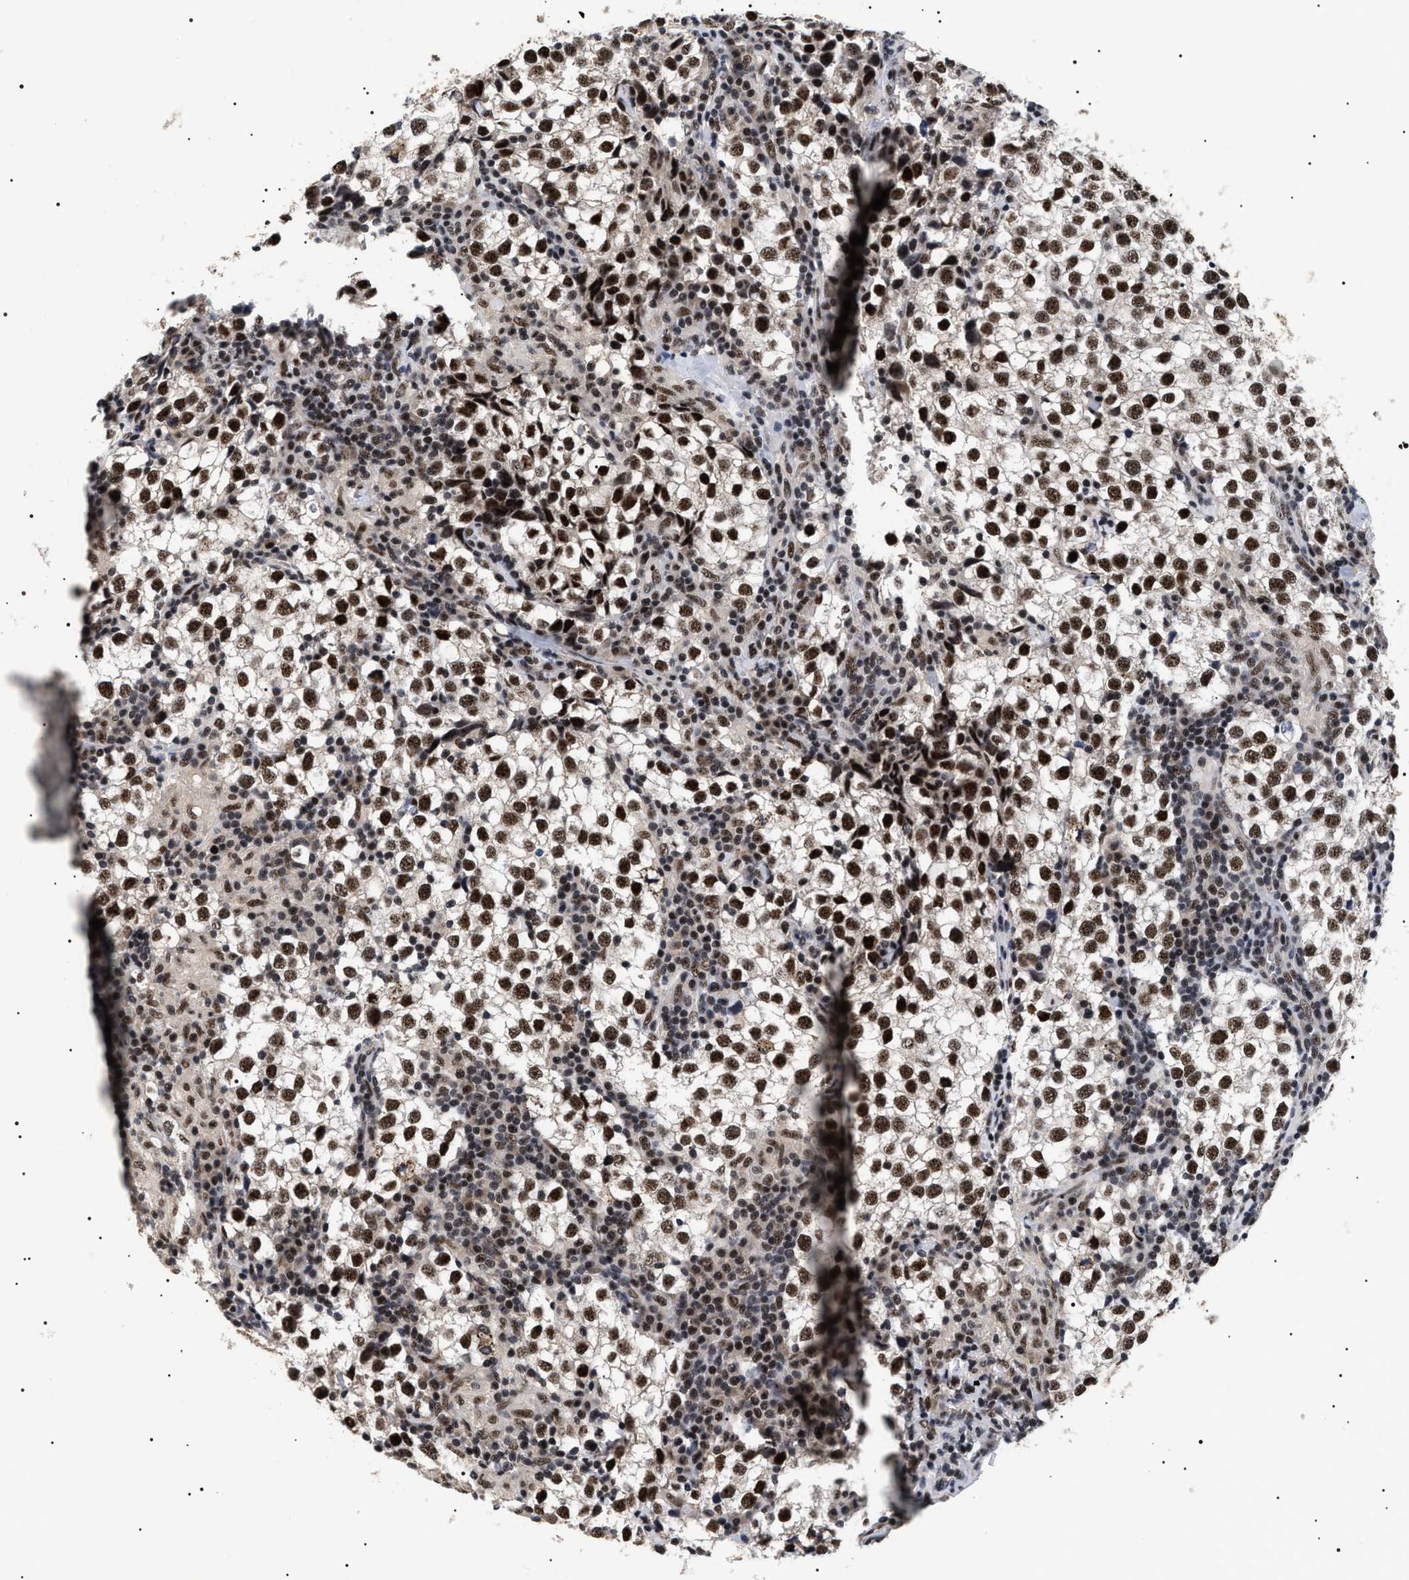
{"staining": {"intensity": "strong", "quantity": ">75%", "location": "nuclear"}, "tissue": "testis cancer", "cell_type": "Tumor cells", "image_type": "cancer", "snomed": [{"axis": "morphology", "description": "Seminoma, NOS"}, {"axis": "morphology", "description": "Carcinoma, Embryonal, NOS"}, {"axis": "topography", "description": "Testis"}], "caption": "This micrograph demonstrates embryonal carcinoma (testis) stained with immunohistochemistry (IHC) to label a protein in brown. The nuclear of tumor cells show strong positivity for the protein. Nuclei are counter-stained blue.", "gene": "CAAP1", "patient": {"sex": "male", "age": 36}}